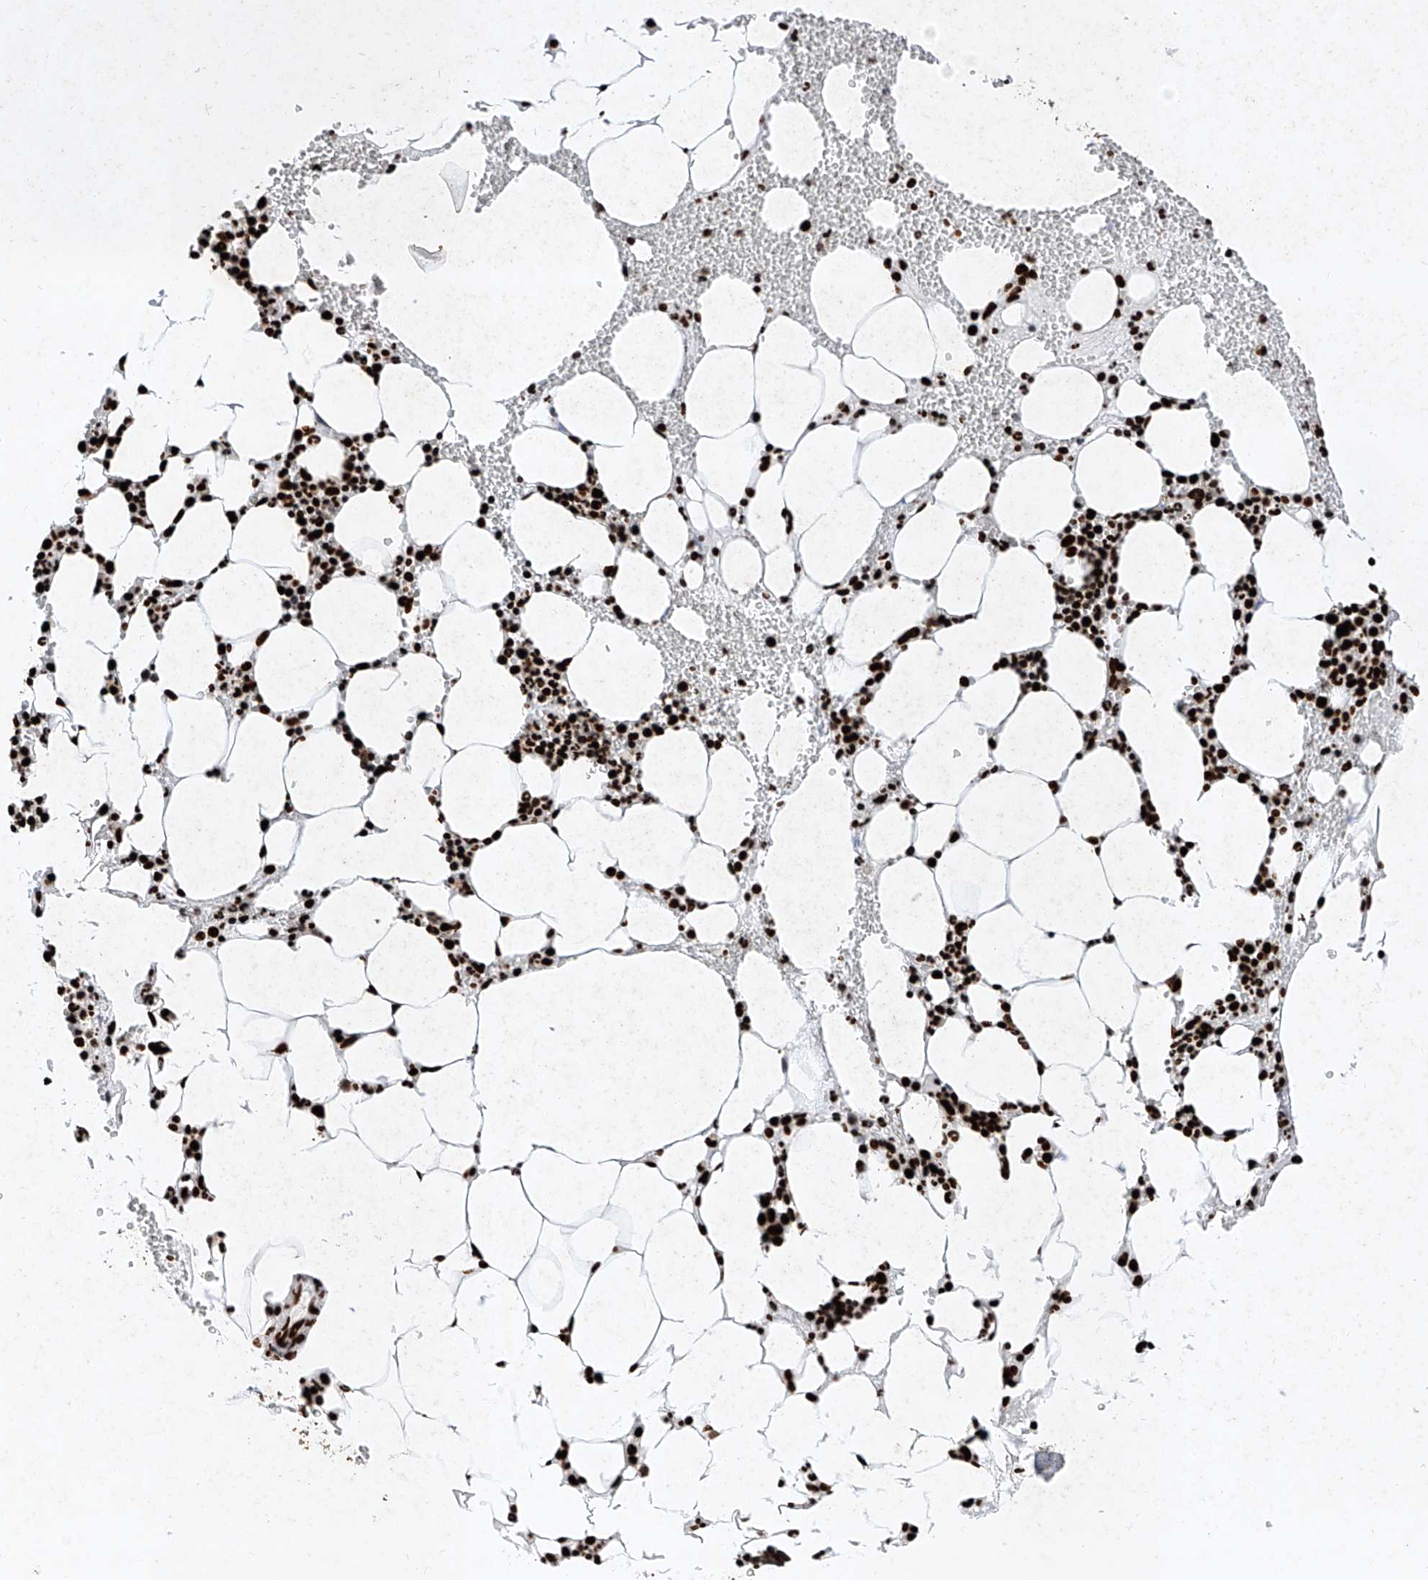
{"staining": {"intensity": "strong", "quantity": ">75%", "location": "nuclear"}, "tissue": "bone marrow", "cell_type": "Hematopoietic cells", "image_type": "normal", "snomed": [{"axis": "morphology", "description": "Normal tissue, NOS"}, {"axis": "morphology", "description": "Inflammation, NOS"}, {"axis": "topography", "description": "Bone marrow"}], "caption": "This micrograph exhibits immunohistochemistry (IHC) staining of normal human bone marrow, with high strong nuclear staining in approximately >75% of hematopoietic cells.", "gene": "SRSF6", "patient": {"sex": "female", "age": 78}}